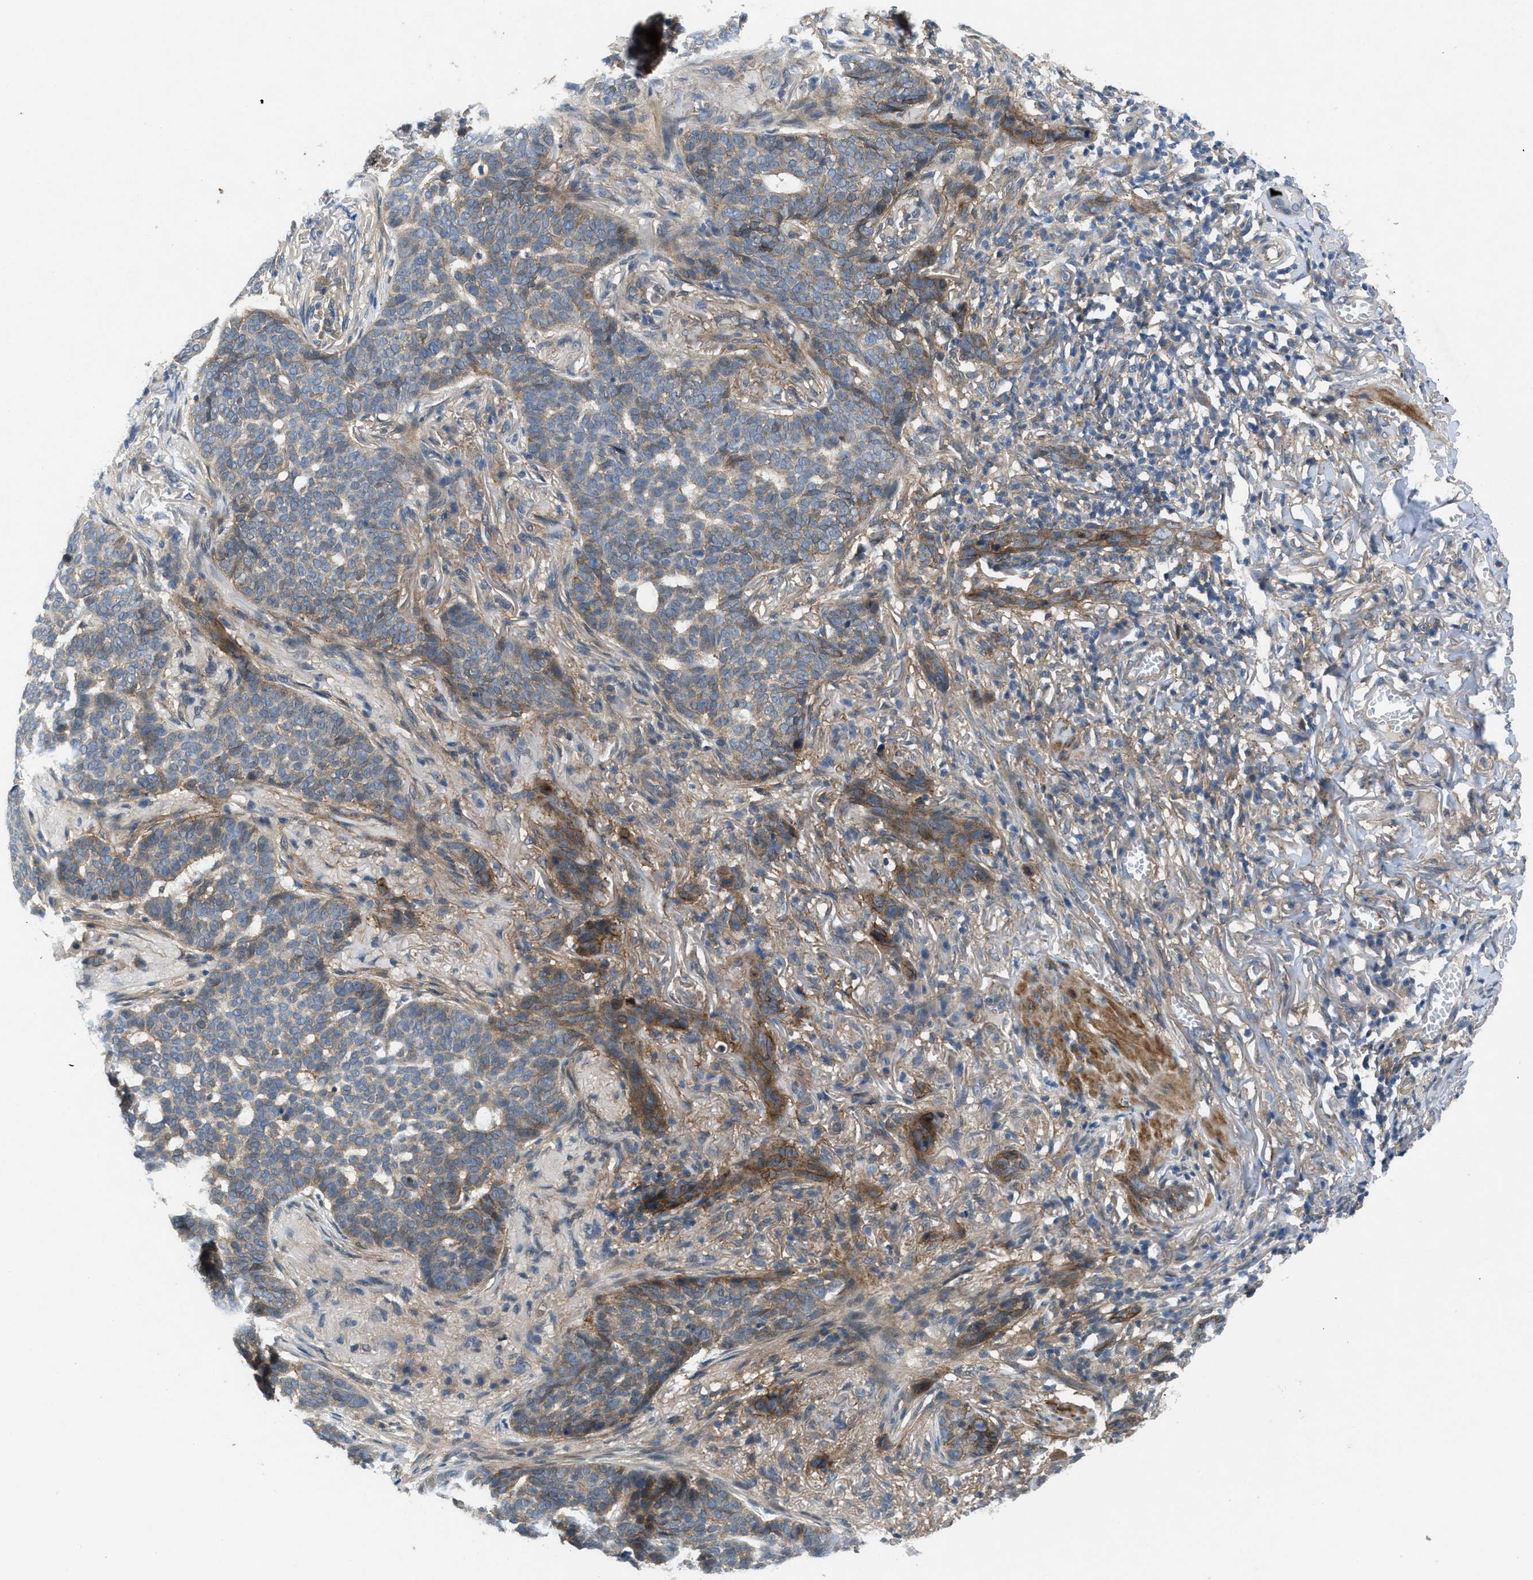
{"staining": {"intensity": "weak", "quantity": "<25%", "location": "cytoplasmic/membranous"}, "tissue": "skin cancer", "cell_type": "Tumor cells", "image_type": "cancer", "snomed": [{"axis": "morphology", "description": "Basal cell carcinoma"}, {"axis": "topography", "description": "Skin"}], "caption": "Immunohistochemical staining of human basal cell carcinoma (skin) demonstrates no significant expression in tumor cells. Brightfield microscopy of immunohistochemistry stained with DAB (3,3'-diaminobenzidine) (brown) and hematoxylin (blue), captured at high magnification.", "gene": "PANX1", "patient": {"sex": "male", "age": 85}}